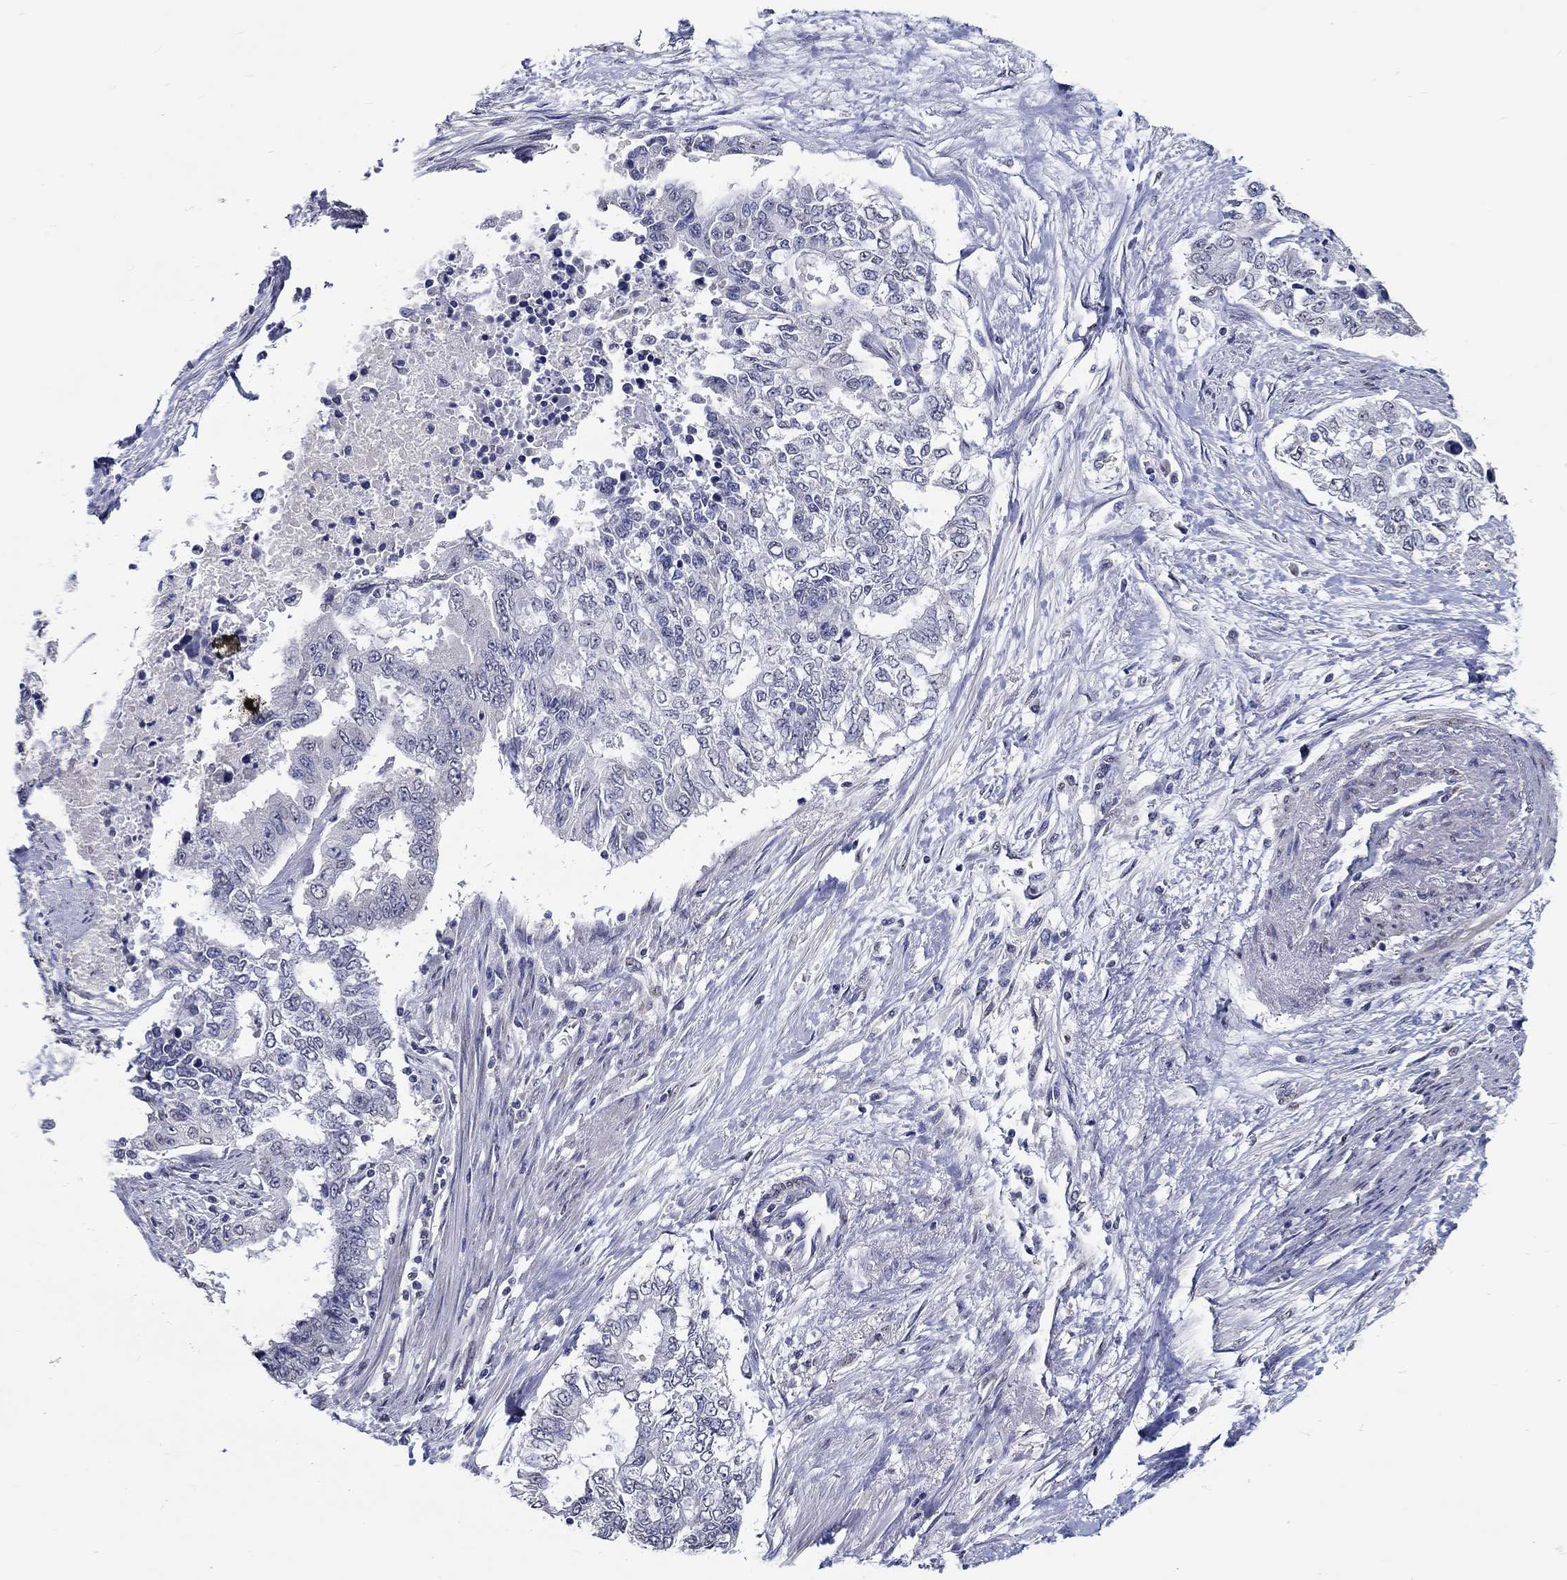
{"staining": {"intensity": "weak", "quantity": "<25%", "location": "cytoplasmic/membranous"}, "tissue": "endometrial cancer", "cell_type": "Tumor cells", "image_type": "cancer", "snomed": [{"axis": "morphology", "description": "Adenocarcinoma, NOS"}, {"axis": "topography", "description": "Uterus"}], "caption": "A photomicrograph of human endometrial cancer (adenocarcinoma) is negative for staining in tumor cells.", "gene": "PDE1B", "patient": {"sex": "female", "age": 59}}